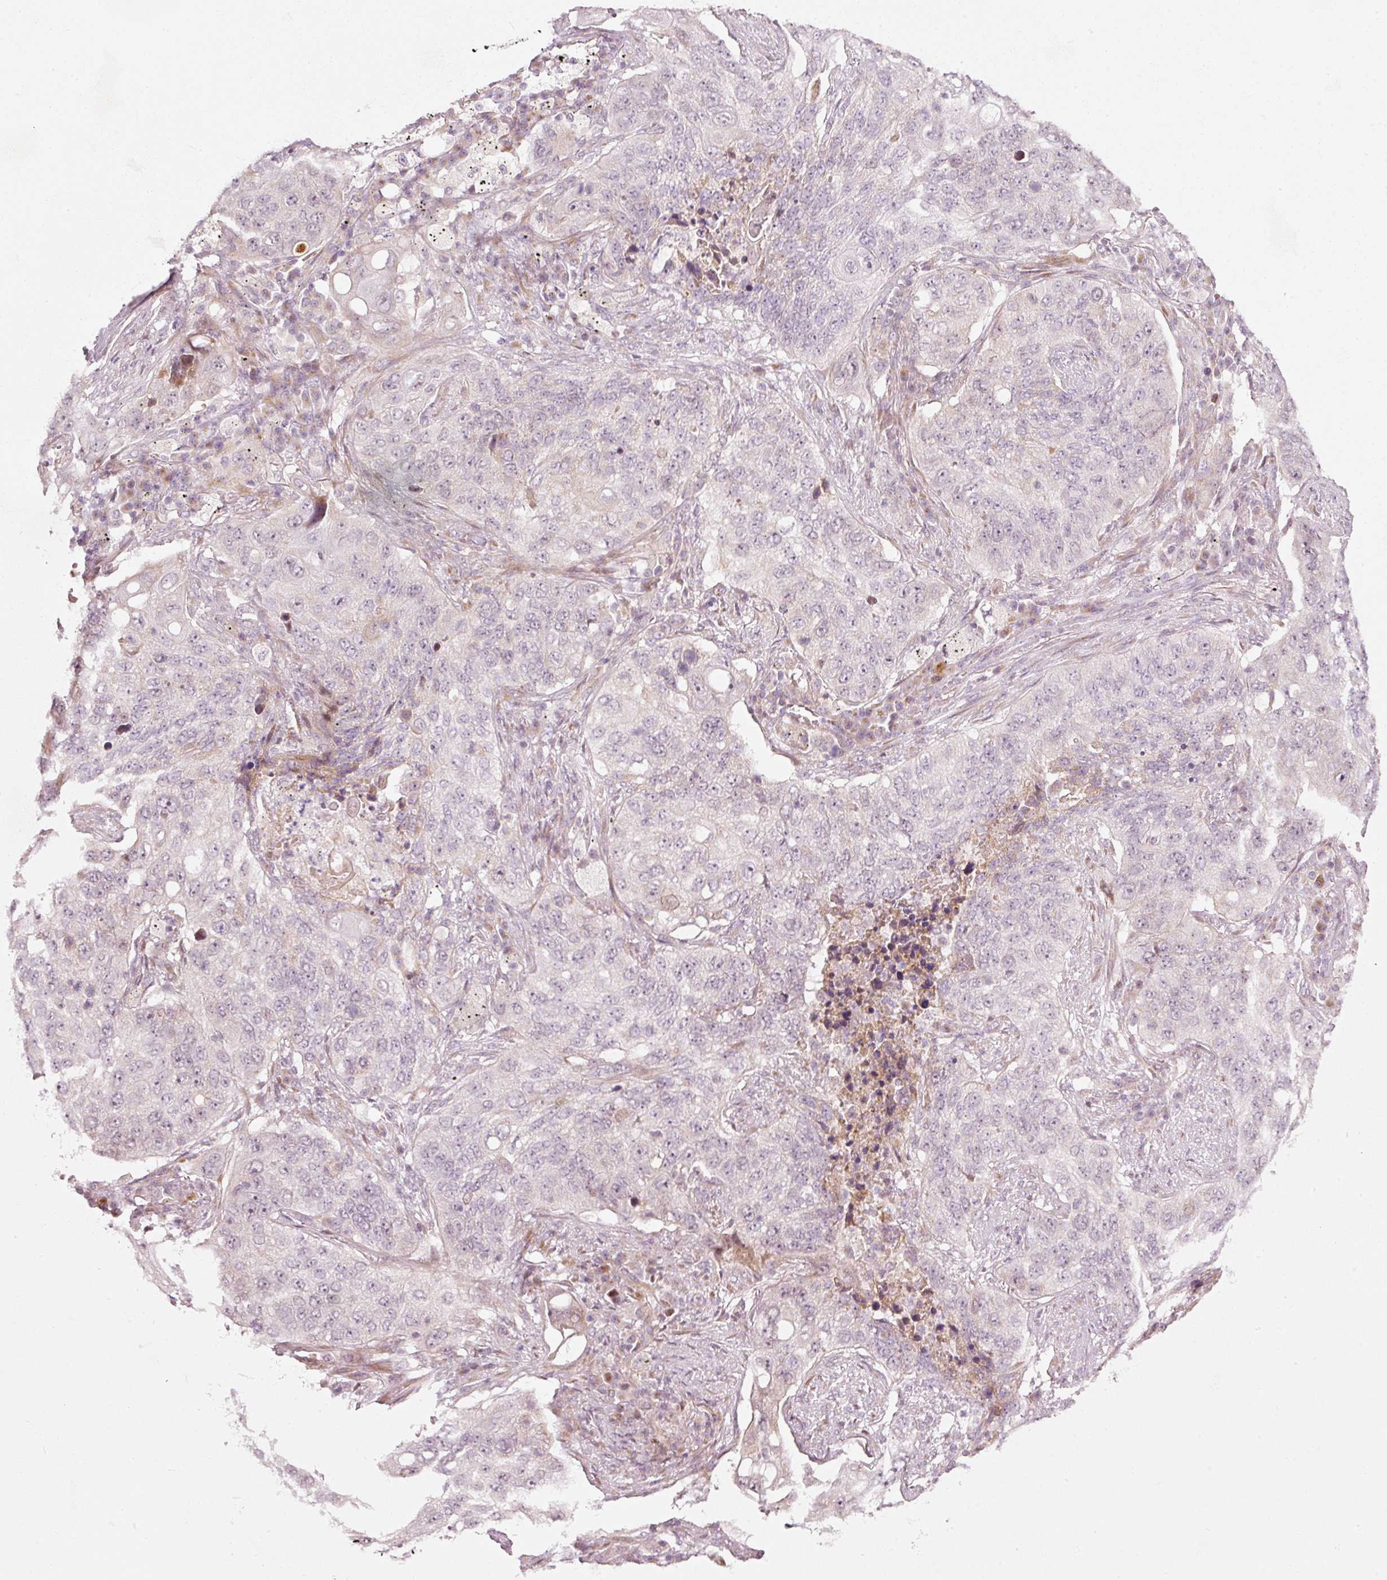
{"staining": {"intensity": "negative", "quantity": "none", "location": "none"}, "tissue": "lung cancer", "cell_type": "Tumor cells", "image_type": "cancer", "snomed": [{"axis": "morphology", "description": "Squamous cell carcinoma, NOS"}, {"axis": "topography", "description": "Lung"}], "caption": "Tumor cells are negative for brown protein staining in lung squamous cell carcinoma. (DAB (3,3'-diaminobenzidine) immunohistochemistry visualized using brightfield microscopy, high magnification).", "gene": "SLC20A1", "patient": {"sex": "female", "age": 63}}